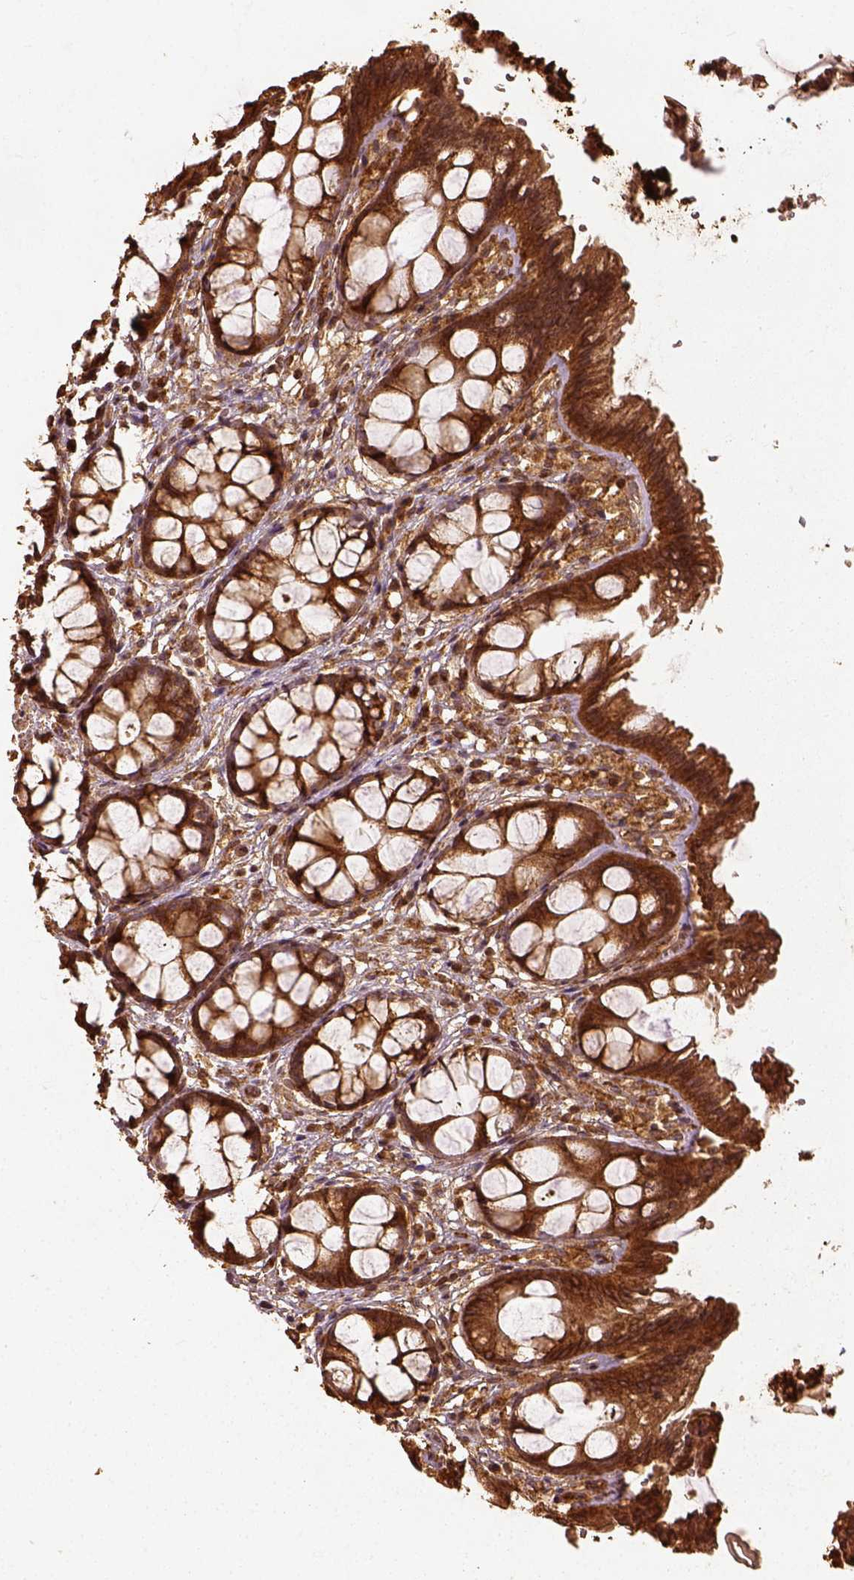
{"staining": {"intensity": "strong", "quantity": ">75%", "location": "cytoplasmic/membranous"}, "tissue": "rectum", "cell_type": "Glandular cells", "image_type": "normal", "snomed": [{"axis": "morphology", "description": "Normal tissue, NOS"}, {"axis": "topography", "description": "Rectum"}], "caption": "This histopathology image demonstrates unremarkable rectum stained with immunohistochemistry (IHC) to label a protein in brown. The cytoplasmic/membranous of glandular cells show strong positivity for the protein. Nuclei are counter-stained blue.", "gene": "VEGFA", "patient": {"sex": "female", "age": 62}}